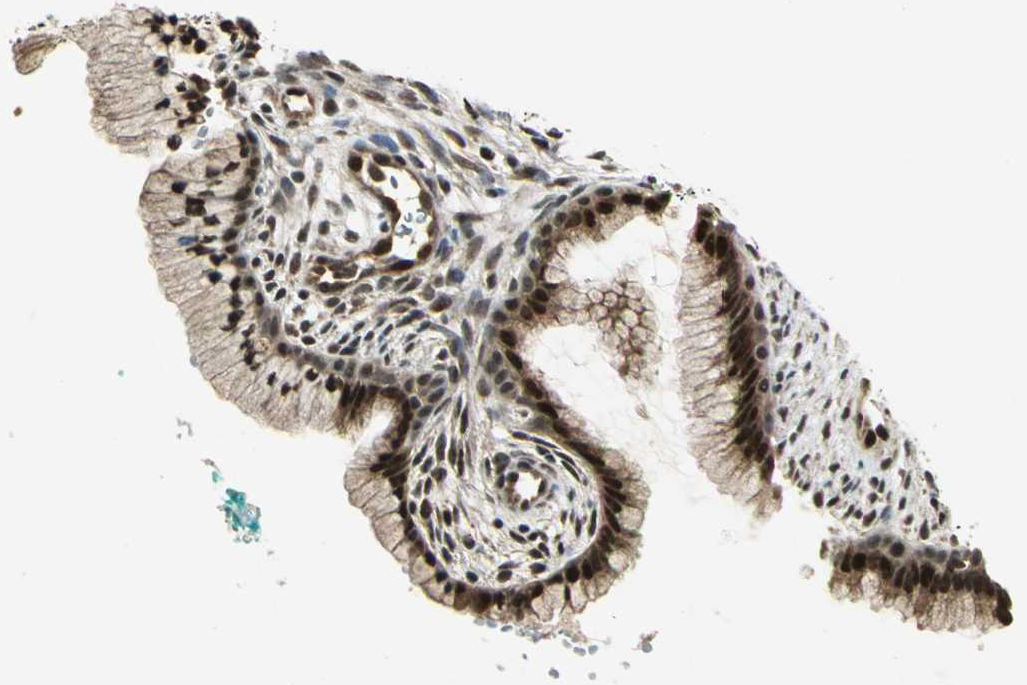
{"staining": {"intensity": "strong", "quantity": ">75%", "location": "cytoplasmic/membranous,nuclear"}, "tissue": "cervix", "cell_type": "Glandular cells", "image_type": "normal", "snomed": [{"axis": "morphology", "description": "Normal tissue, NOS"}, {"axis": "topography", "description": "Cervix"}], "caption": "A micrograph of human cervix stained for a protein exhibits strong cytoplasmic/membranous,nuclear brown staining in glandular cells. (DAB = brown stain, brightfield microscopy at high magnification).", "gene": "PSMC3", "patient": {"sex": "female", "age": 39}}